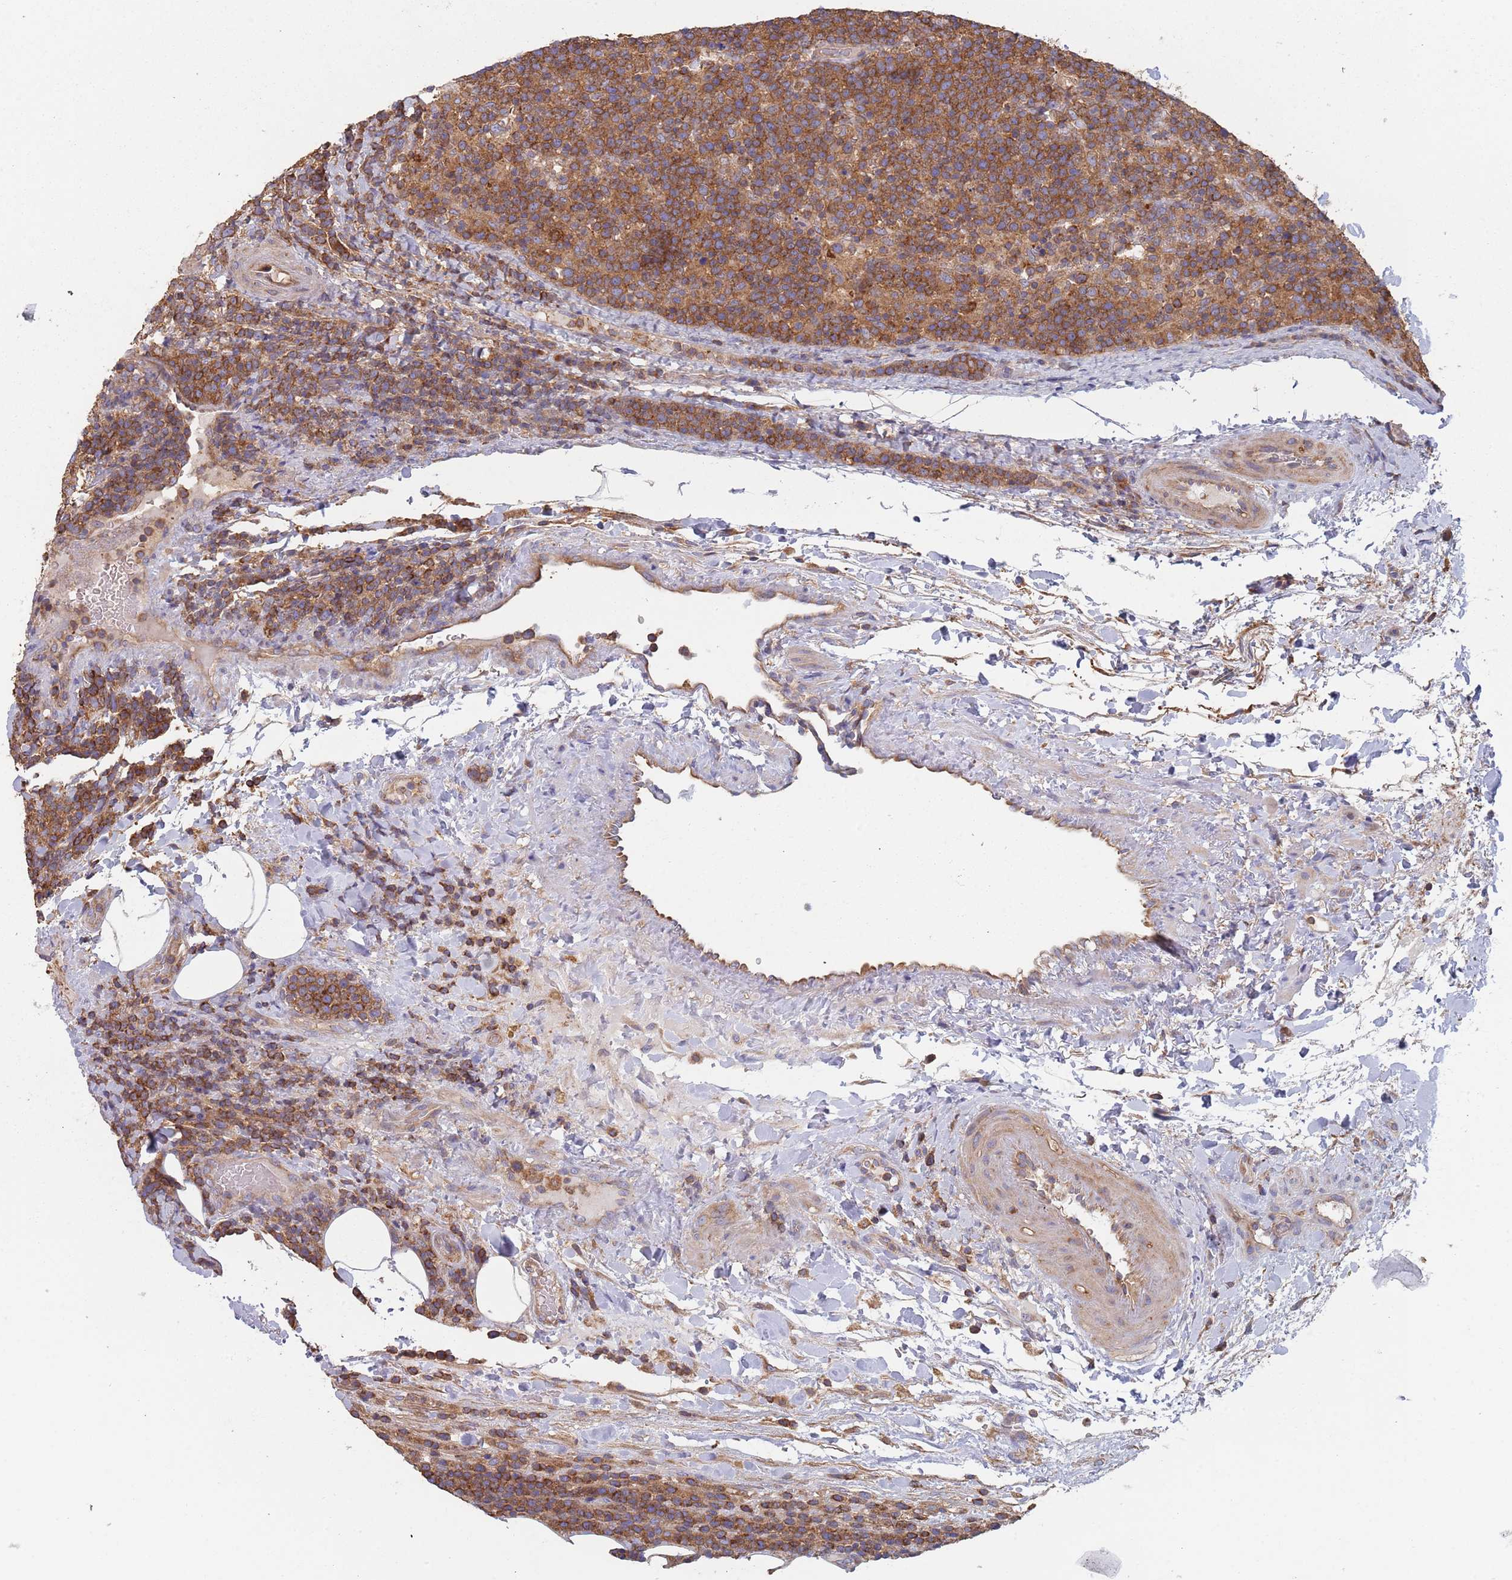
{"staining": {"intensity": "moderate", "quantity": ">75%", "location": "cytoplasmic/membranous"}, "tissue": "lymphoma", "cell_type": "Tumor cells", "image_type": "cancer", "snomed": [{"axis": "morphology", "description": "Malignant lymphoma, non-Hodgkin's type, High grade"}, {"axis": "topography", "description": "Lymph node"}], "caption": "This histopathology image reveals immunohistochemistry staining of lymphoma, with medium moderate cytoplasmic/membranous positivity in approximately >75% of tumor cells.", "gene": "GDI2", "patient": {"sex": "male", "age": 61}}